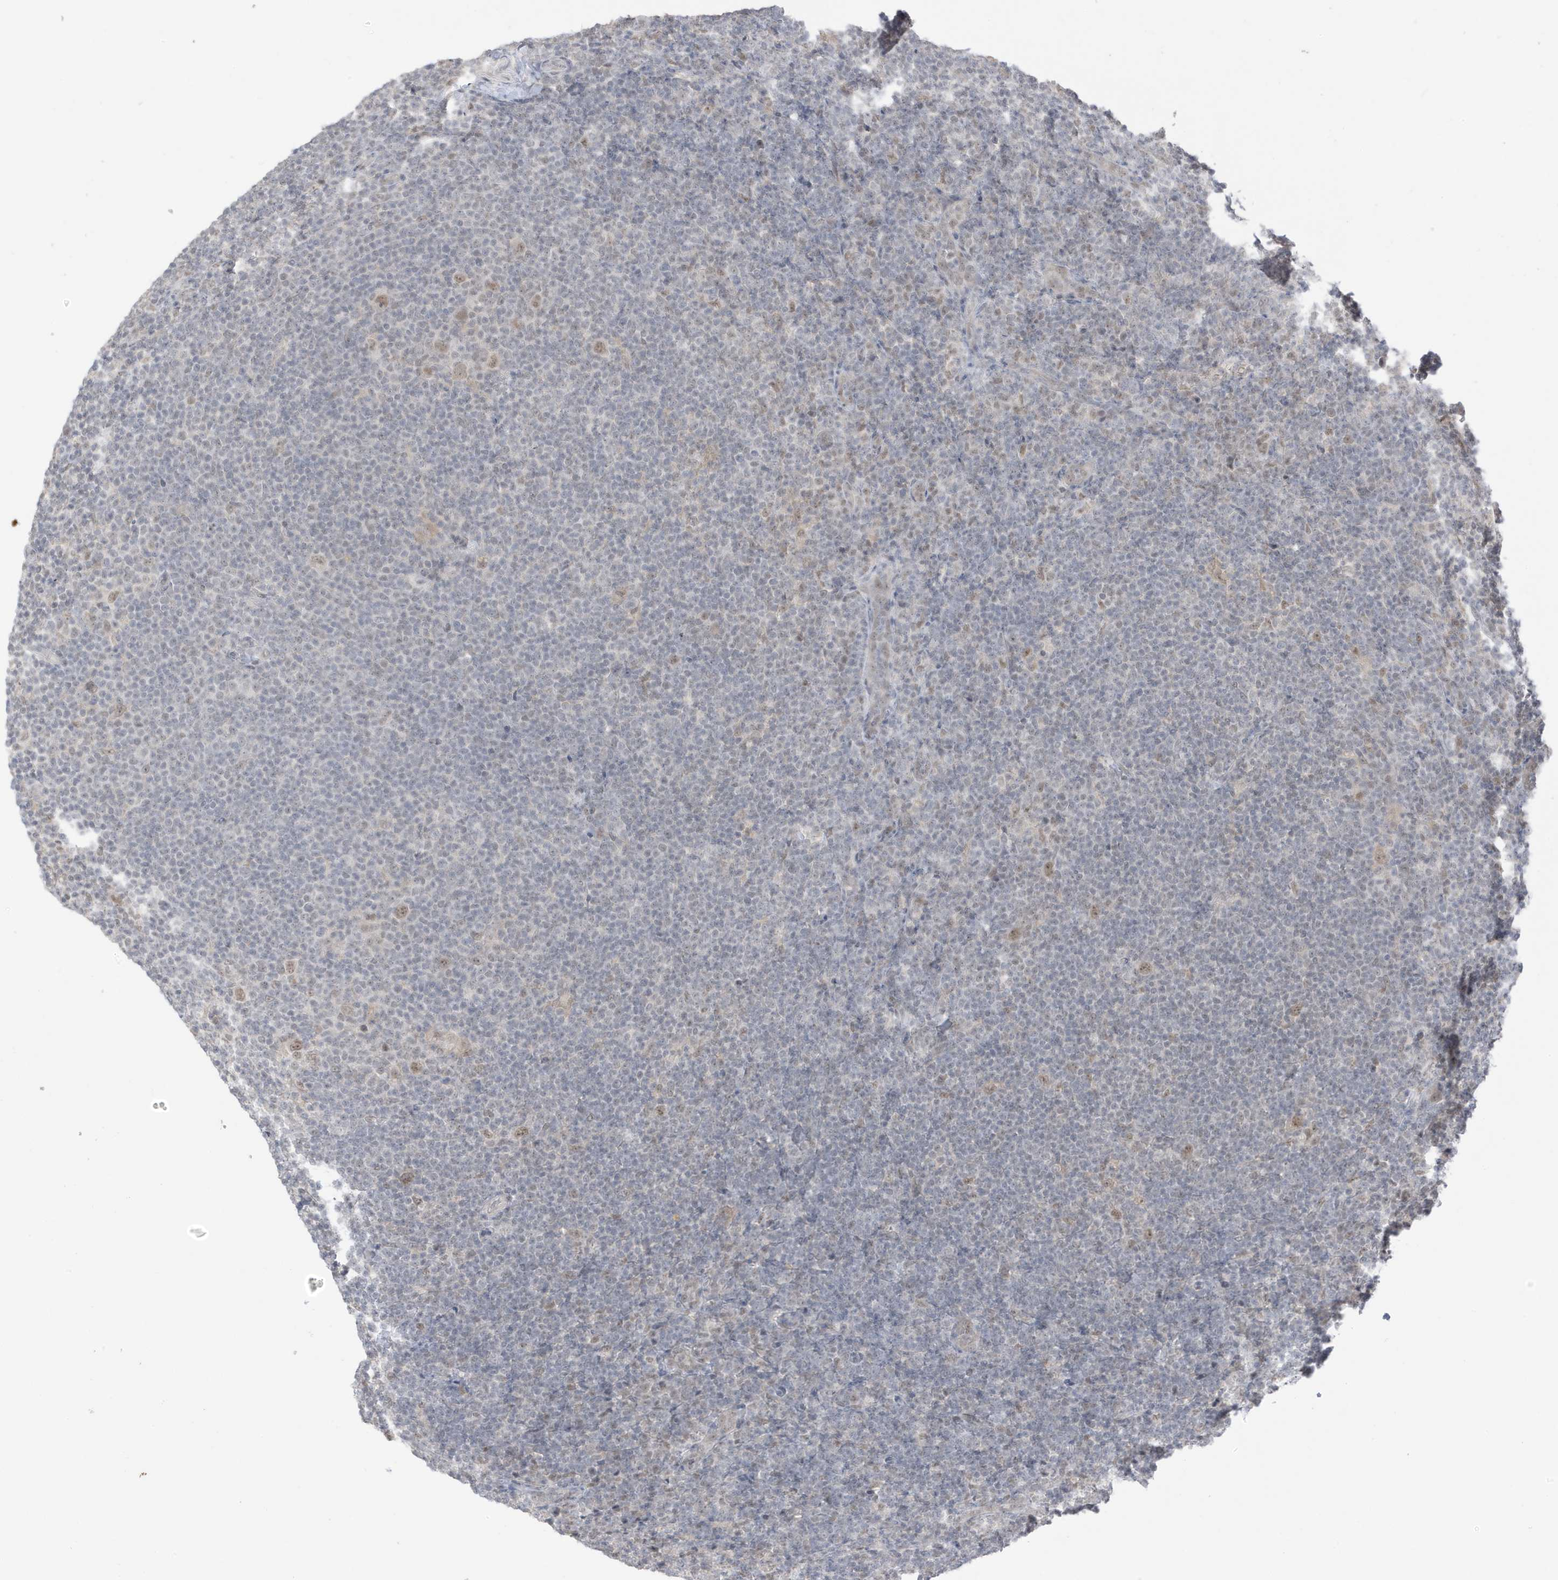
{"staining": {"intensity": "weak", "quantity": ">75%", "location": "nuclear"}, "tissue": "lymphoma", "cell_type": "Tumor cells", "image_type": "cancer", "snomed": [{"axis": "morphology", "description": "Hodgkin's disease, NOS"}, {"axis": "topography", "description": "Lymph node"}], "caption": "Hodgkin's disease stained with a brown dye demonstrates weak nuclear positive staining in about >75% of tumor cells.", "gene": "MSL3", "patient": {"sex": "female", "age": 57}}